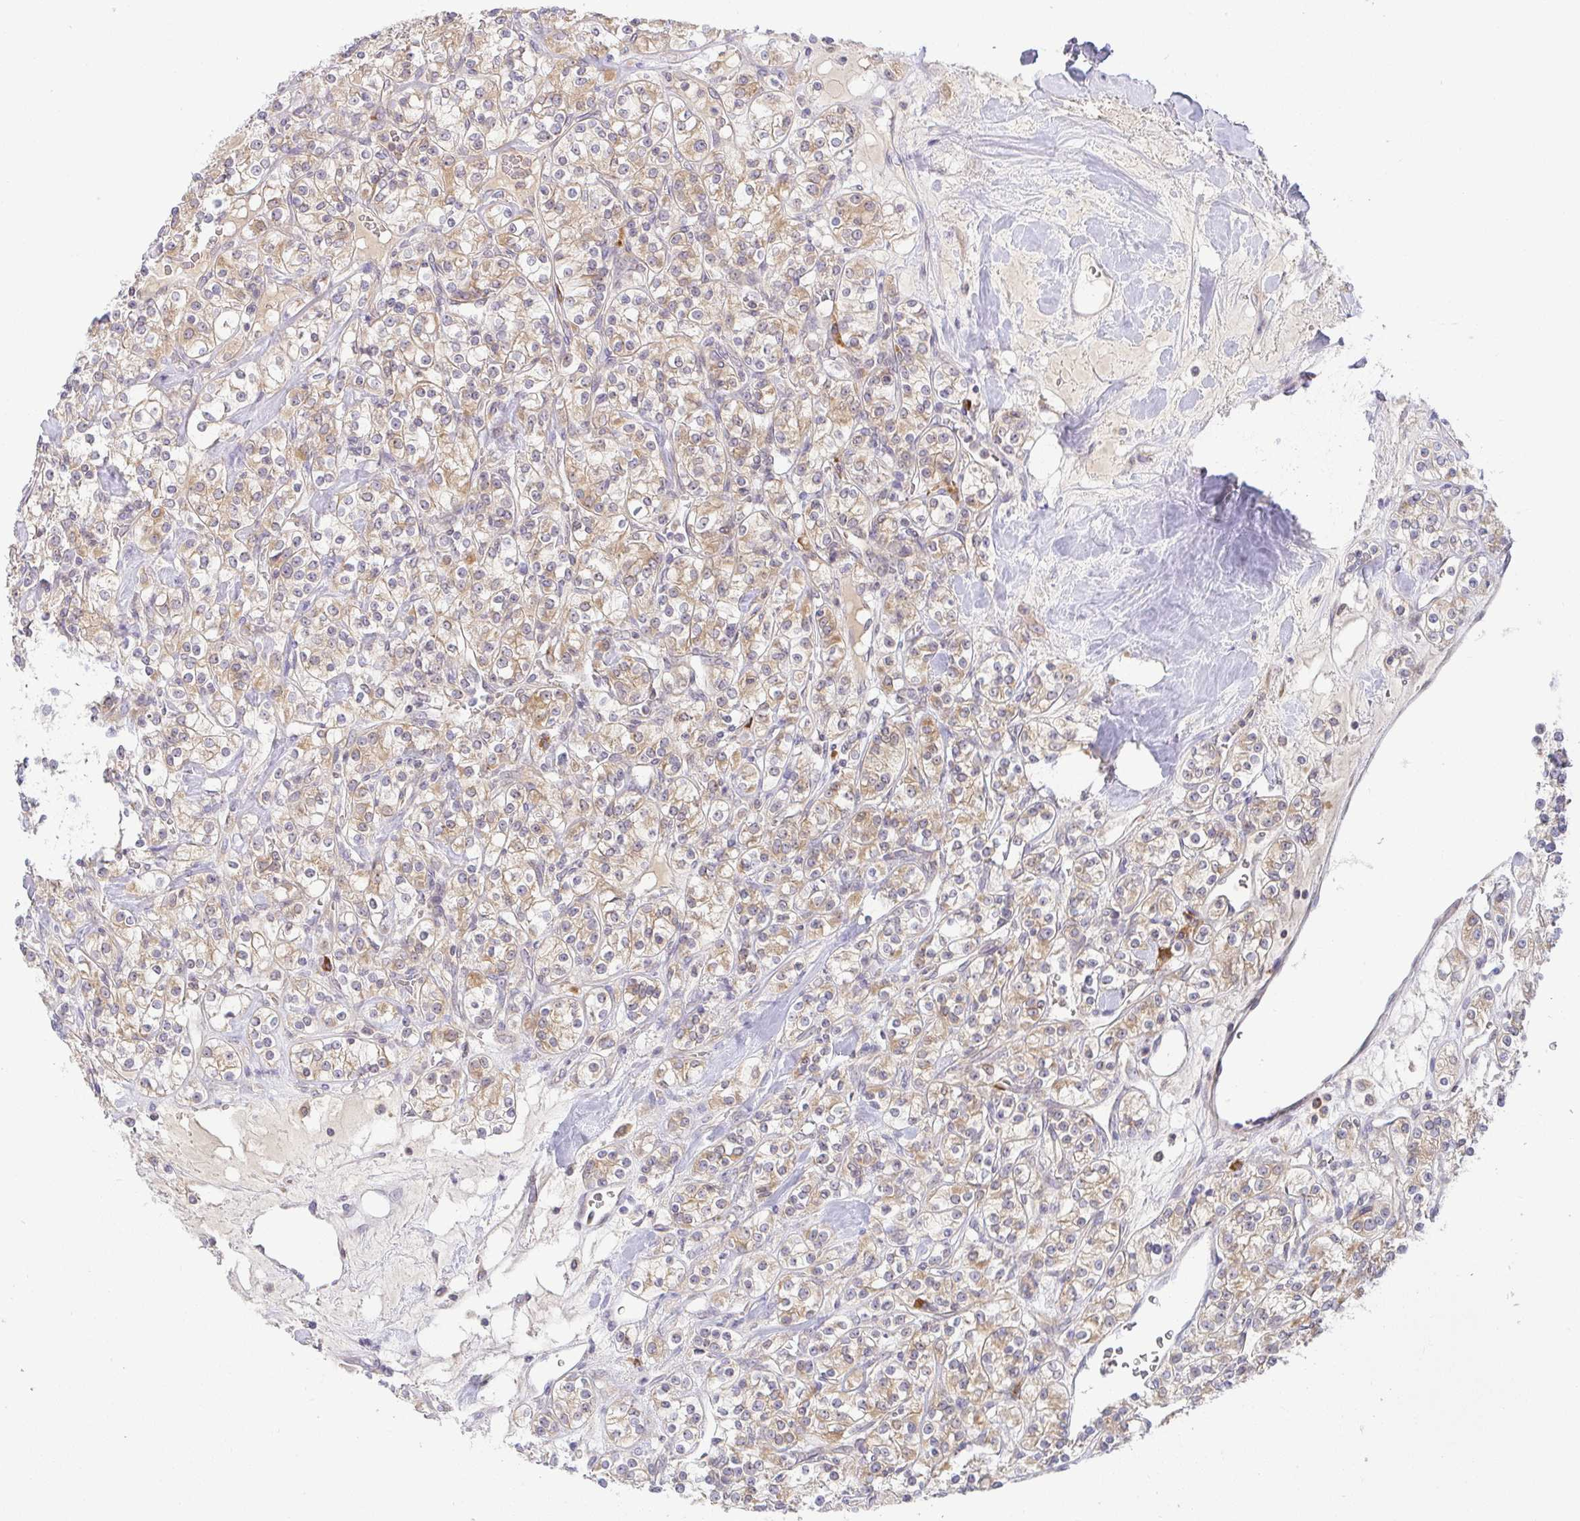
{"staining": {"intensity": "moderate", "quantity": ">75%", "location": "cytoplasmic/membranous"}, "tissue": "renal cancer", "cell_type": "Tumor cells", "image_type": "cancer", "snomed": [{"axis": "morphology", "description": "Adenocarcinoma, NOS"}, {"axis": "topography", "description": "Kidney"}], "caption": "Moderate cytoplasmic/membranous protein expression is appreciated in about >75% of tumor cells in renal cancer.", "gene": "DERL2", "patient": {"sex": "male", "age": 77}}